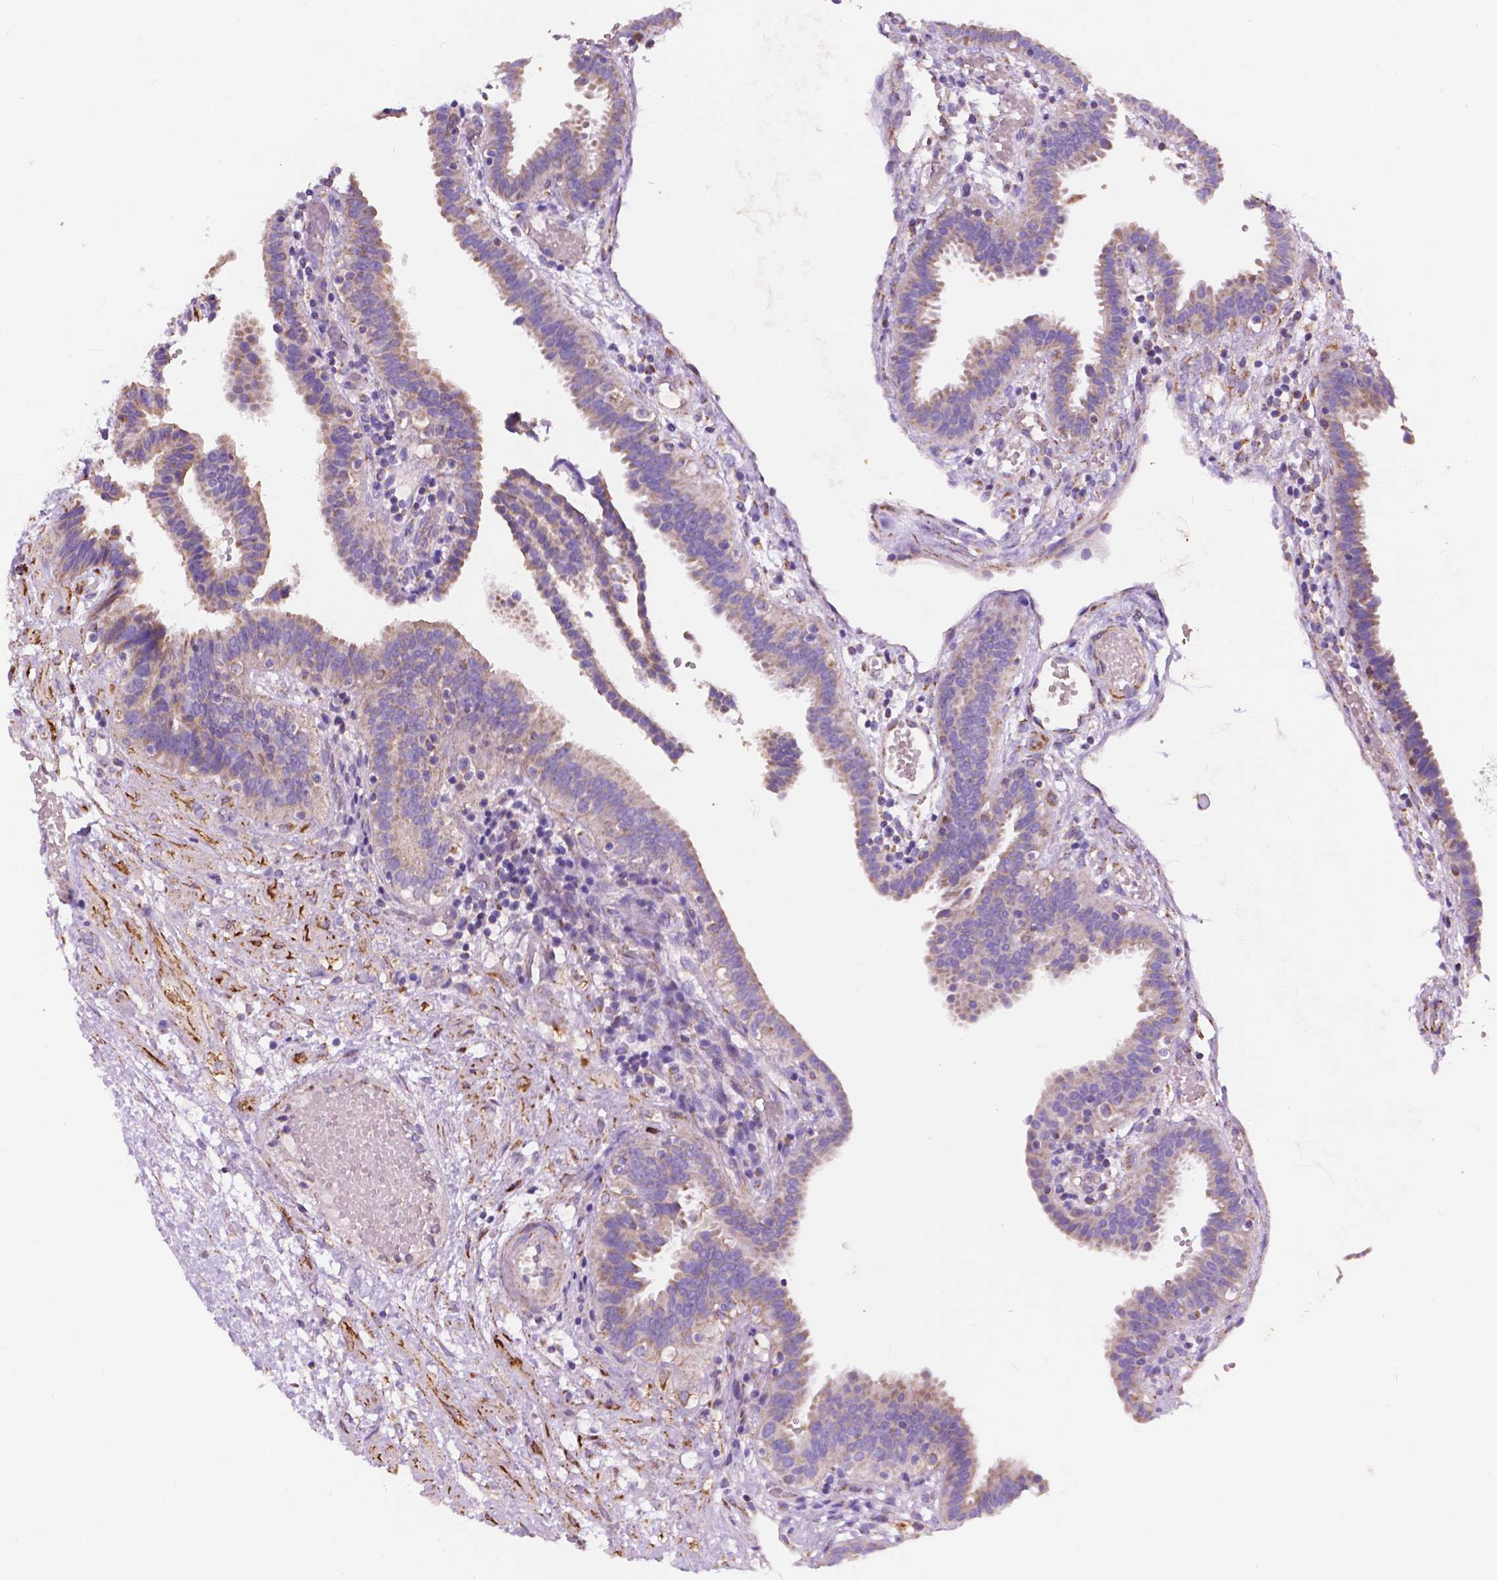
{"staining": {"intensity": "weak", "quantity": "<25%", "location": "cytoplasmic/membranous"}, "tissue": "fallopian tube", "cell_type": "Glandular cells", "image_type": "normal", "snomed": [{"axis": "morphology", "description": "Normal tissue, NOS"}, {"axis": "topography", "description": "Fallopian tube"}], "caption": "IHC photomicrograph of unremarkable fallopian tube: human fallopian tube stained with DAB (3,3'-diaminobenzidine) shows no significant protein expression in glandular cells.", "gene": "TRPV5", "patient": {"sex": "female", "age": 37}}